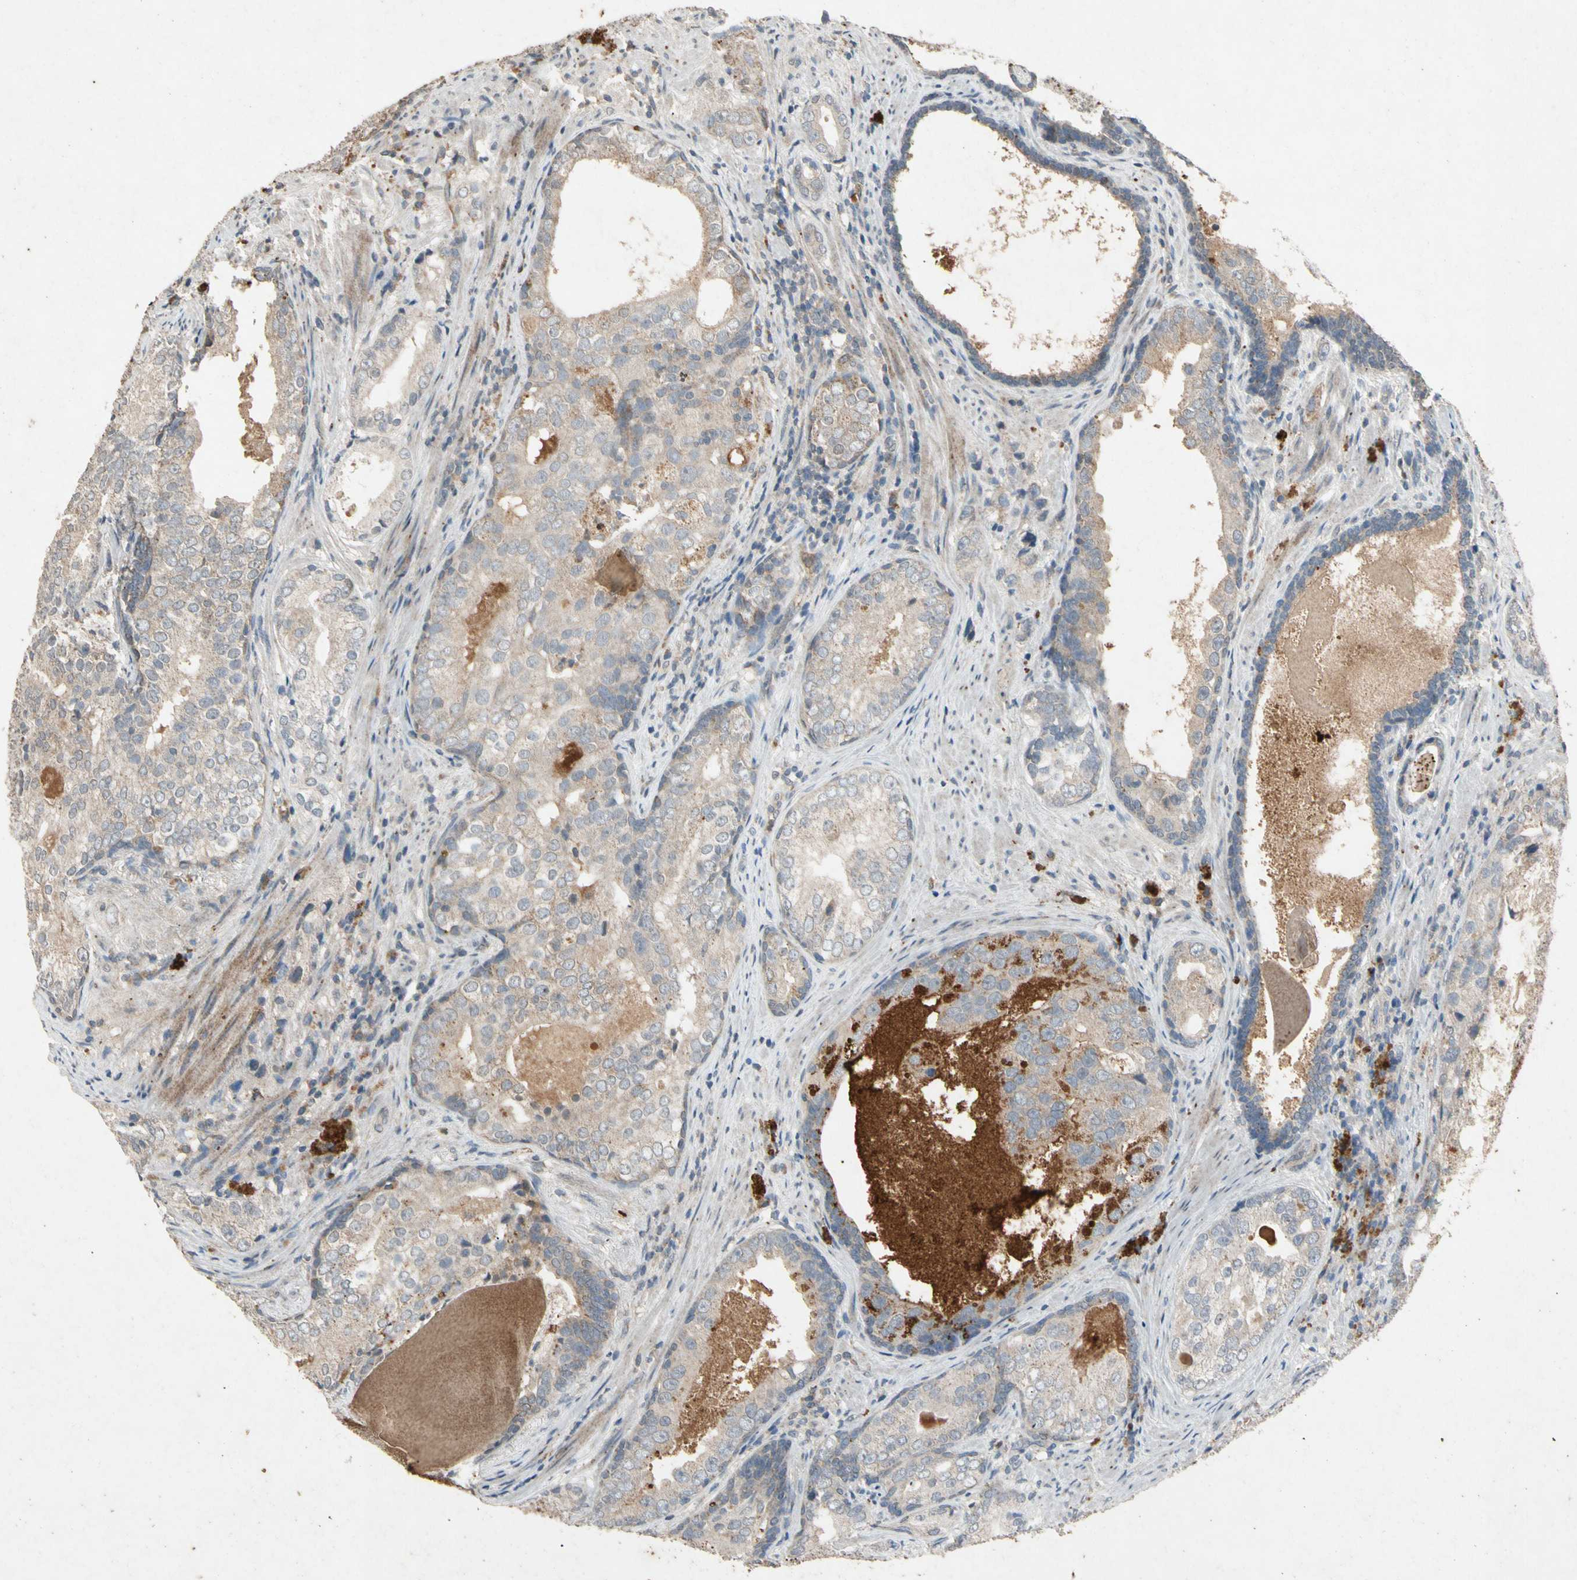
{"staining": {"intensity": "weak", "quantity": "<25%", "location": "cytoplasmic/membranous"}, "tissue": "prostate cancer", "cell_type": "Tumor cells", "image_type": "cancer", "snomed": [{"axis": "morphology", "description": "Adenocarcinoma, High grade"}, {"axis": "topography", "description": "Prostate"}], "caption": "This photomicrograph is of high-grade adenocarcinoma (prostate) stained with immunohistochemistry (IHC) to label a protein in brown with the nuclei are counter-stained blue. There is no staining in tumor cells.", "gene": "GPLD1", "patient": {"sex": "male", "age": 66}}